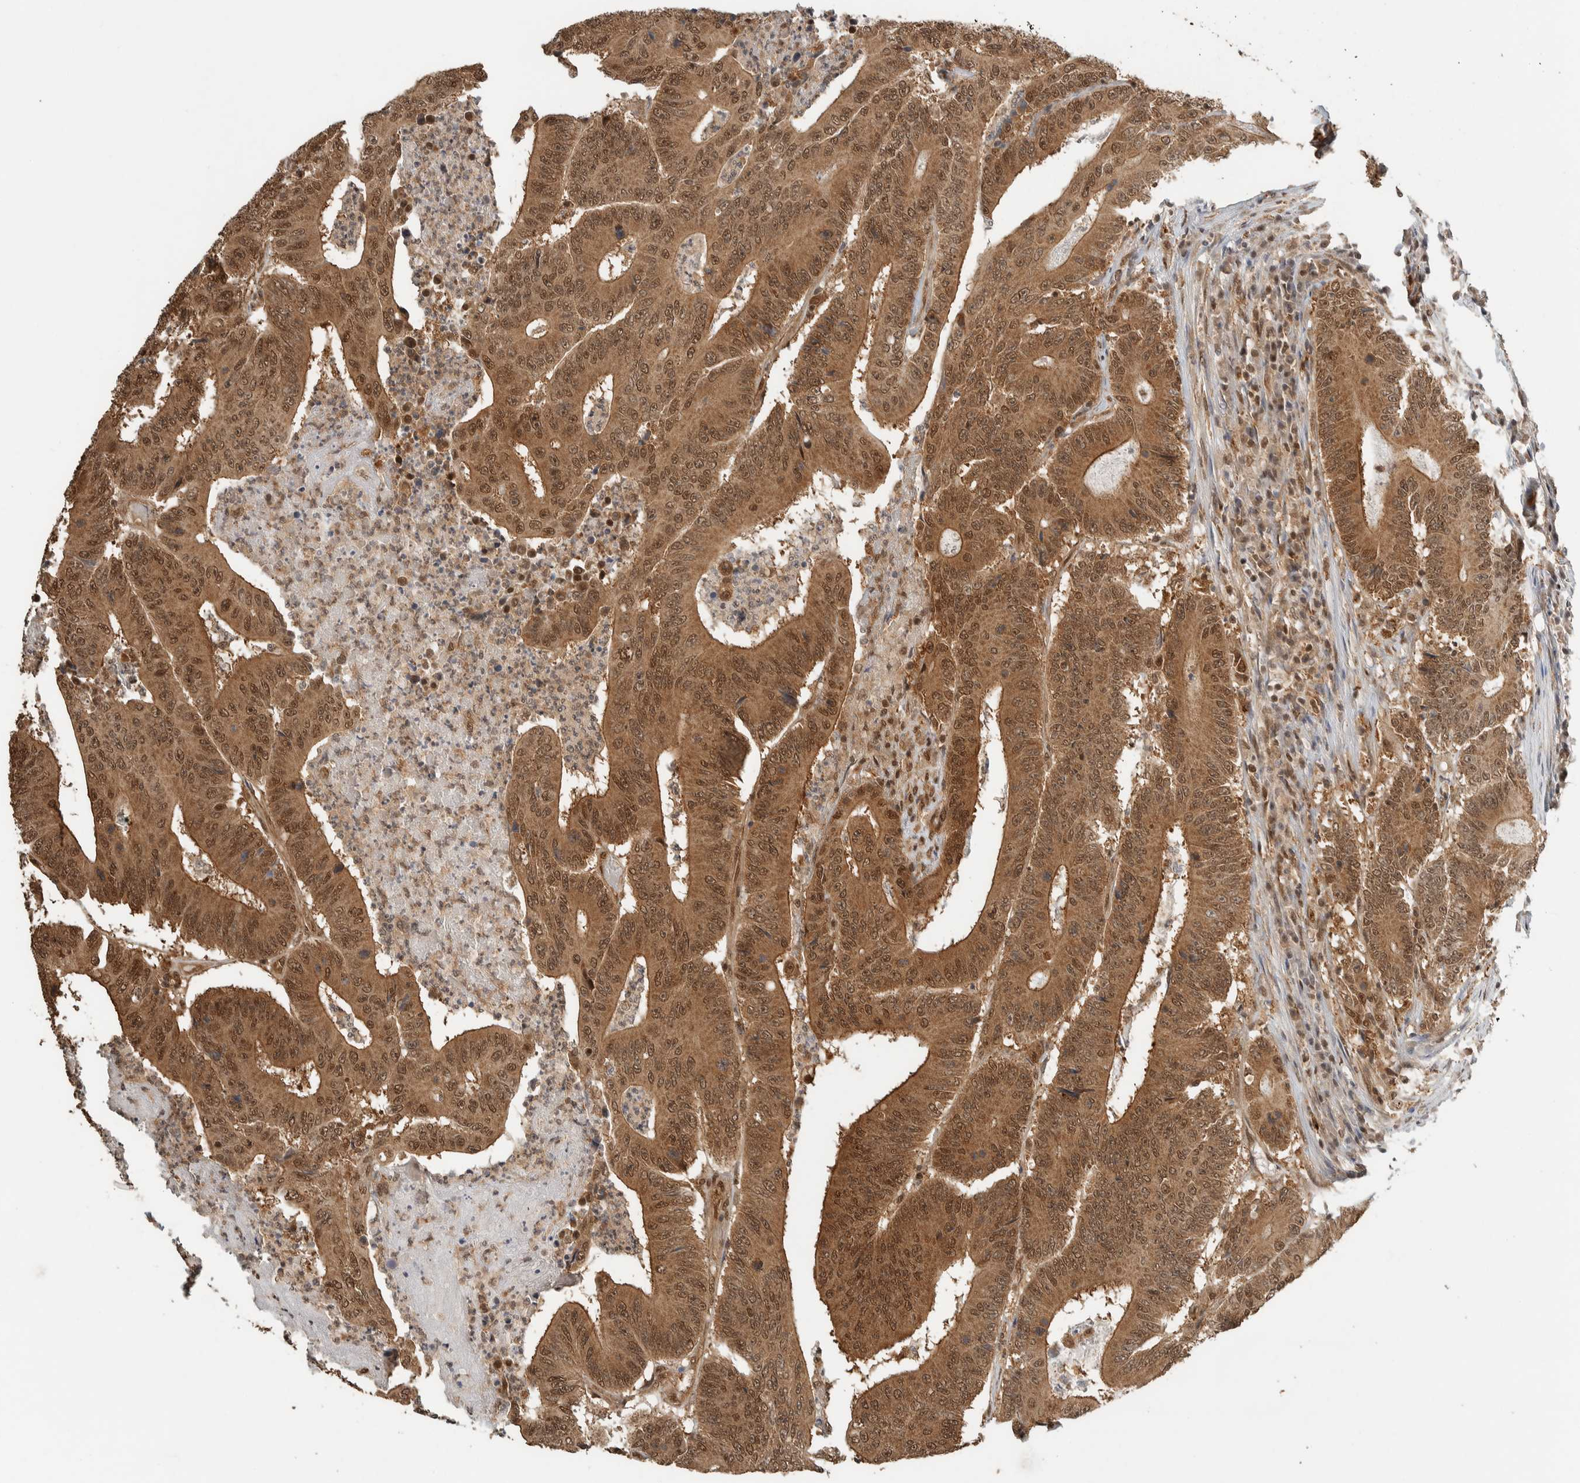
{"staining": {"intensity": "moderate", "quantity": ">75%", "location": "cytoplasmic/membranous,nuclear"}, "tissue": "colorectal cancer", "cell_type": "Tumor cells", "image_type": "cancer", "snomed": [{"axis": "morphology", "description": "Adenocarcinoma, NOS"}, {"axis": "topography", "description": "Colon"}], "caption": "Brown immunohistochemical staining in colorectal cancer shows moderate cytoplasmic/membranous and nuclear staining in about >75% of tumor cells.", "gene": "ZBTB2", "patient": {"sex": "male", "age": 83}}